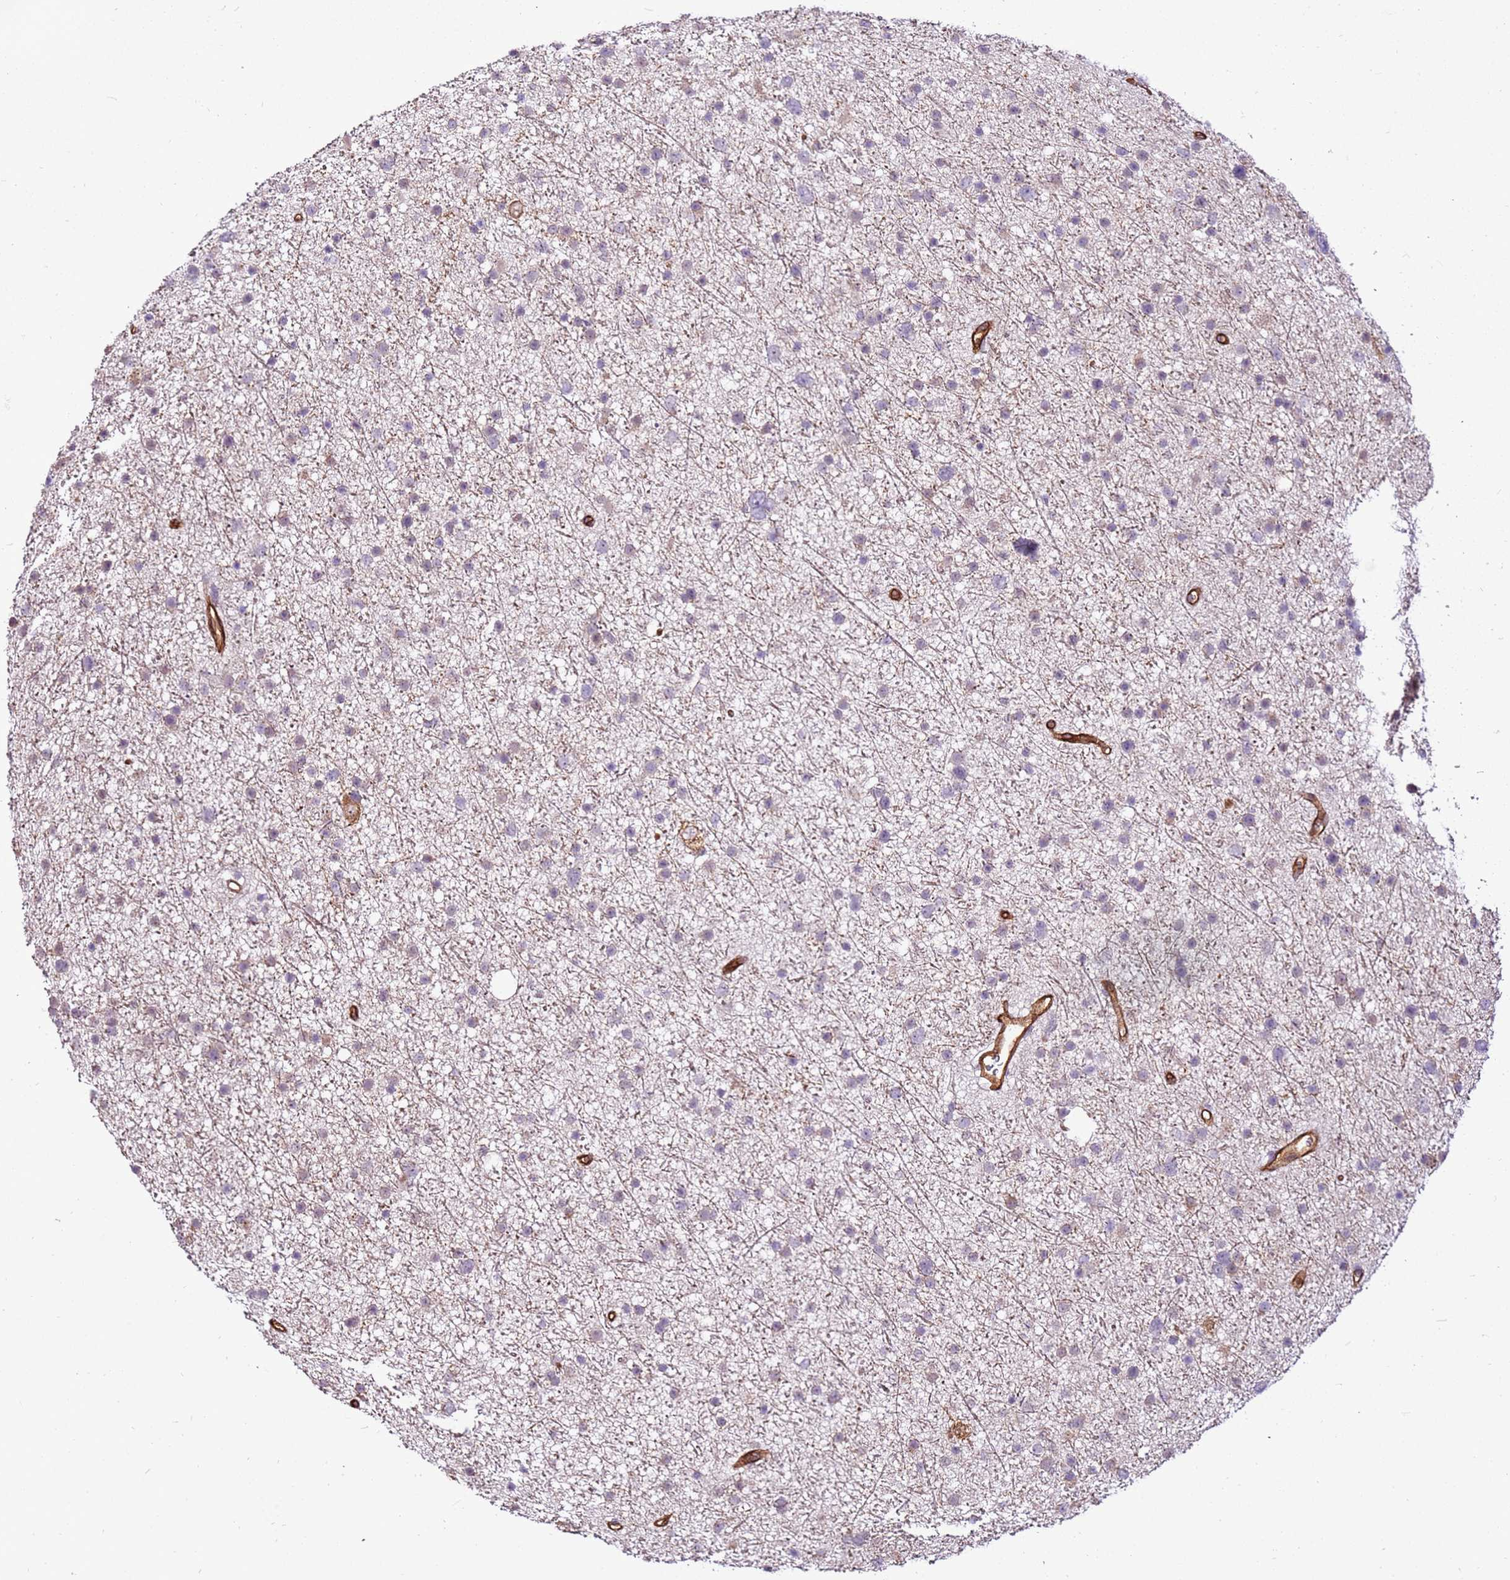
{"staining": {"intensity": "negative", "quantity": "none", "location": "none"}, "tissue": "glioma", "cell_type": "Tumor cells", "image_type": "cancer", "snomed": [{"axis": "morphology", "description": "Glioma, malignant, Low grade"}, {"axis": "topography", "description": "Cerebral cortex"}], "caption": "Human glioma stained for a protein using immunohistochemistry (IHC) reveals no expression in tumor cells.", "gene": "SLC38A5", "patient": {"sex": "female", "age": 39}}